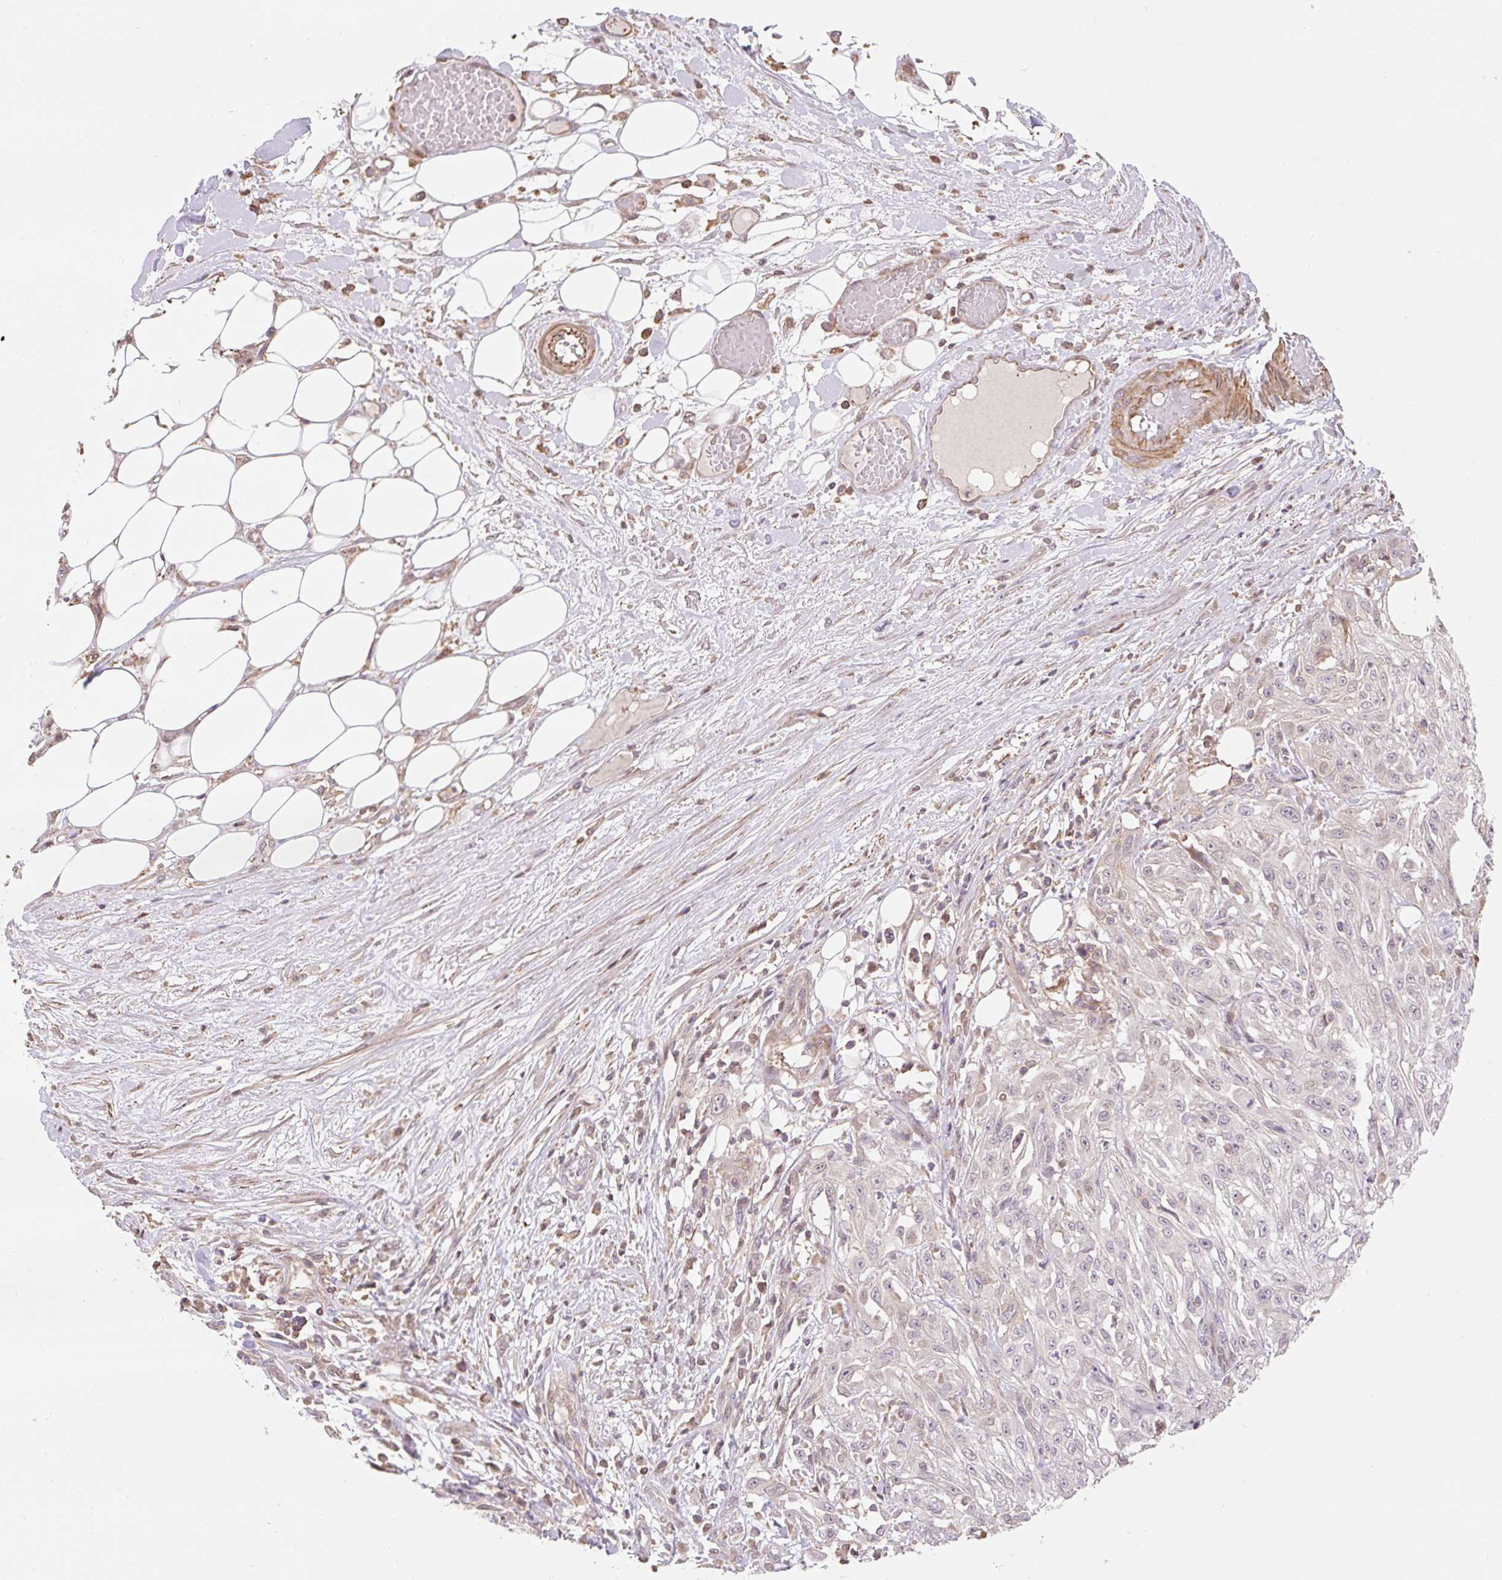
{"staining": {"intensity": "negative", "quantity": "none", "location": "none"}, "tissue": "skin cancer", "cell_type": "Tumor cells", "image_type": "cancer", "snomed": [{"axis": "morphology", "description": "Squamous cell carcinoma, NOS"}, {"axis": "morphology", "description": "Squamous cell carcinoma, metastatic, NOS"}, {"axis": "topography", "description": "Skin"}, {"axis": "topography", "description": "Lymph node"}], "caption": "The histopathology image shows no staining of tumor cells in skin cancer (metastatic squamous cell carcinoma).", "gene": "EMC10", "patient": {"sex": "male", "age": 75}}